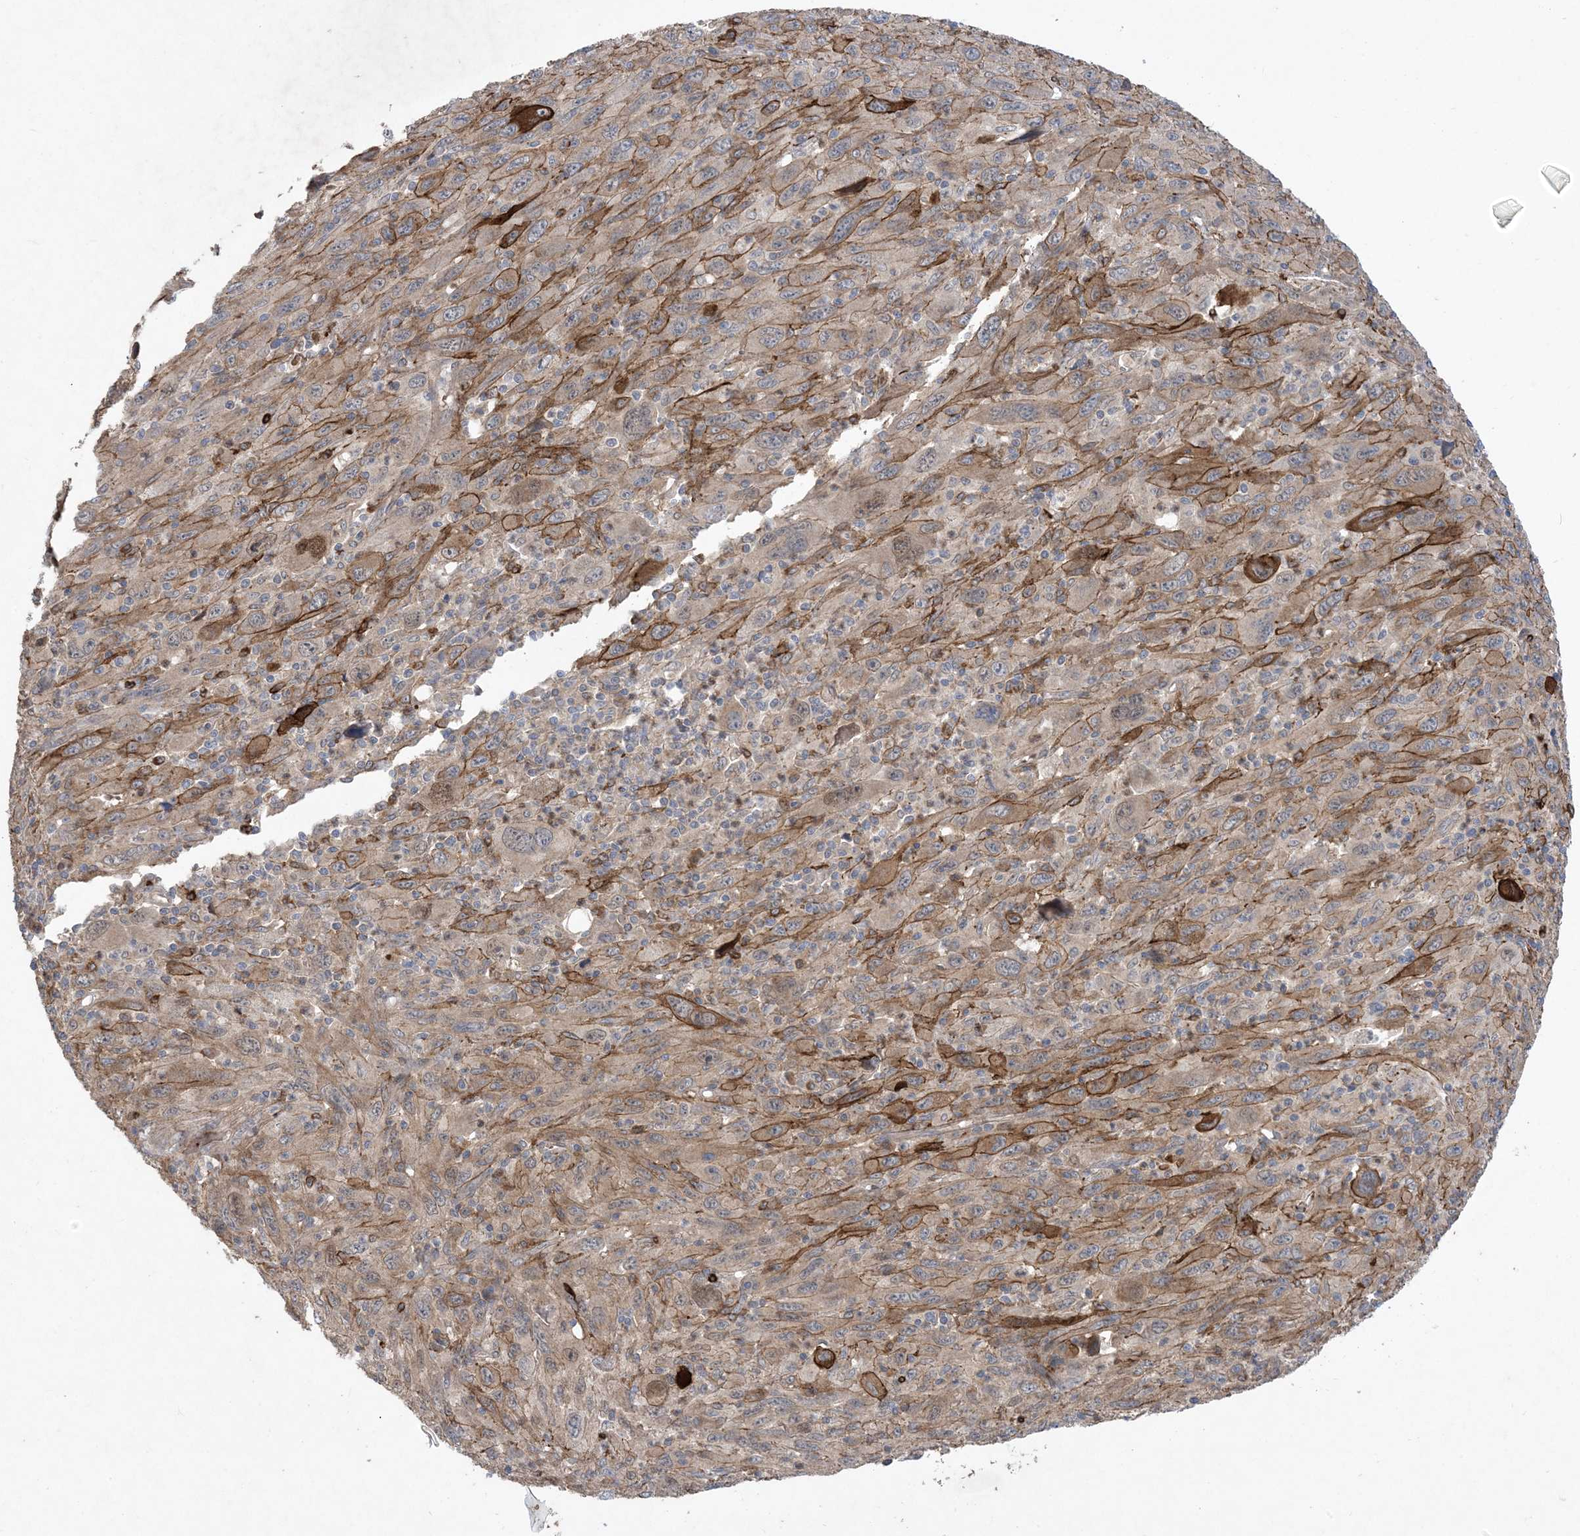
{"staining": {"intensity": "moderate", "quantity": ">75%", "location": "cytoplasmic/membranous"}, "tissue": "melanoma", "cell_type": "Tumor cells", "image_type": "cancer", "snomed": [{"axis": "morphology", "description": "Malignant melanoma, Metastatic site"}, {"axis": "topography", "description": "Skin"}], "caption": "Moderate cytoplasmic/membranous staining for a protein is appreciated in about >75% of tumor cells of malignant melanoma (metastatic site) using immunohistochemistry.", "gene": "MASP2", "patient": {"sex": "female", "age": 56}}